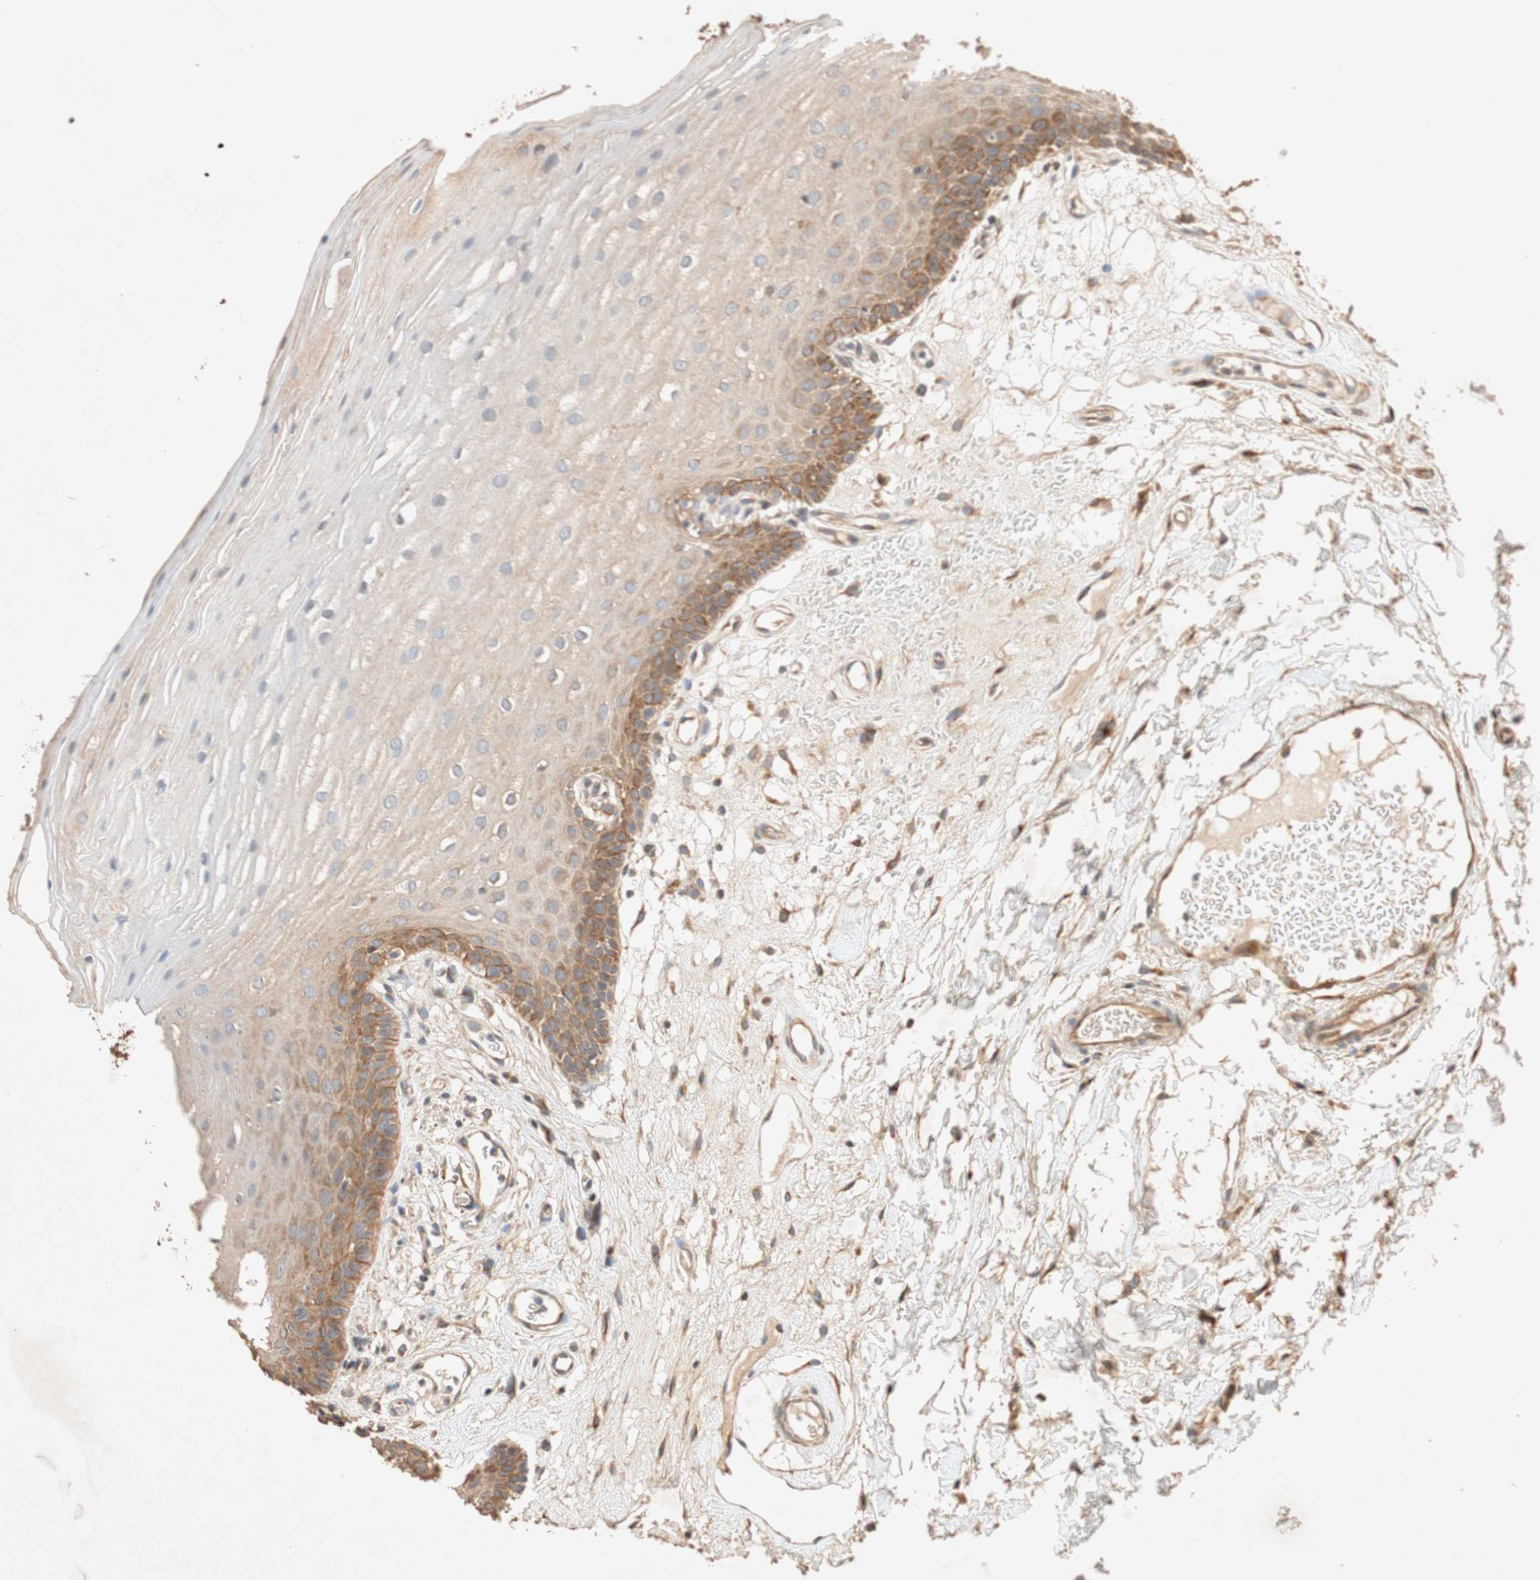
{"staining": {"intensity": "weak", "quantity": ">75%", "location": "cytoplasmic/membranous"}, "tissue": "oral mucosa", "cell_type": "Squamous epithelial cells", "image_type": "normal", "snomed": [{"axis": "morphology", "description": "Normal tissue, NOS"}, {"axis": "morphology", "description": "Squamous cell carcinoma, NOS"}, {"axis": "topography", "description": "Skeletal muscle"}, {"axis": "topography", "description": "Oral tissue"}], "caption": "A low amount of weak cytoplasmic/membranous positivity is identified in about >75% of squamous epithelial cells in unremarkable oral mucosa. Ihc stains the protein in brown and the nuclei are stained blue.", "gene": "TUBB", "patient": {"sex": "male", "age": 71}}